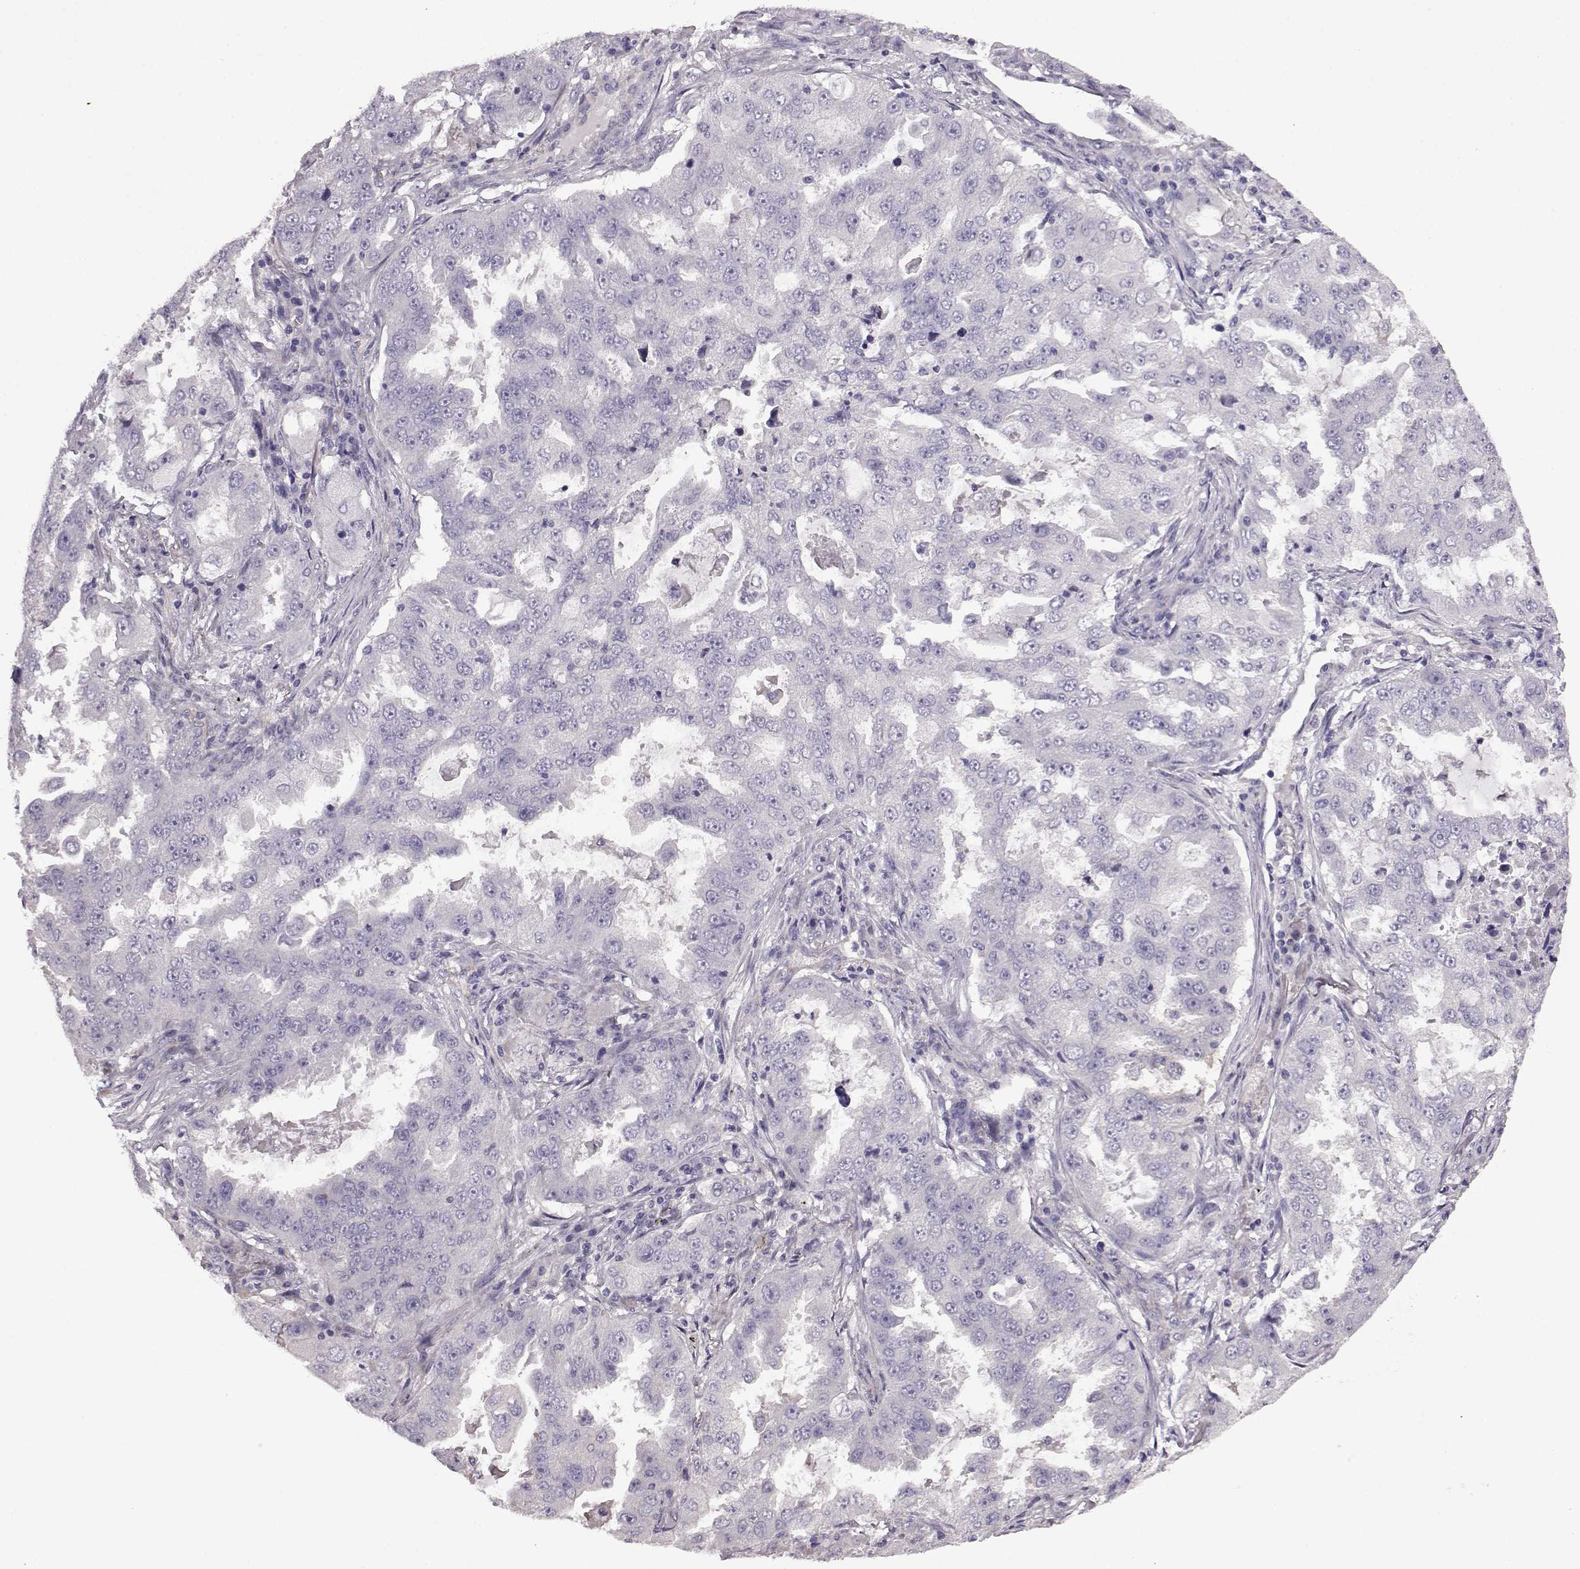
{"staining": {"intensity": "negative", "quantity": "none", "location": "none"}, "tissue": "lung cancer", "cell_type": "Tumor cells", "image_type": "cancer", "snomed": [{"axis": "morphology", "description": "Adenocarcinoma, NOS"}, {"axis": "topography", "description": "Lung"}], "caption": "There is no significant staining in tumor cells of lung cancer (adenocarcinoma).", "gene": "EDDM3B", "patient": {"sex": "female", "age": 61}}